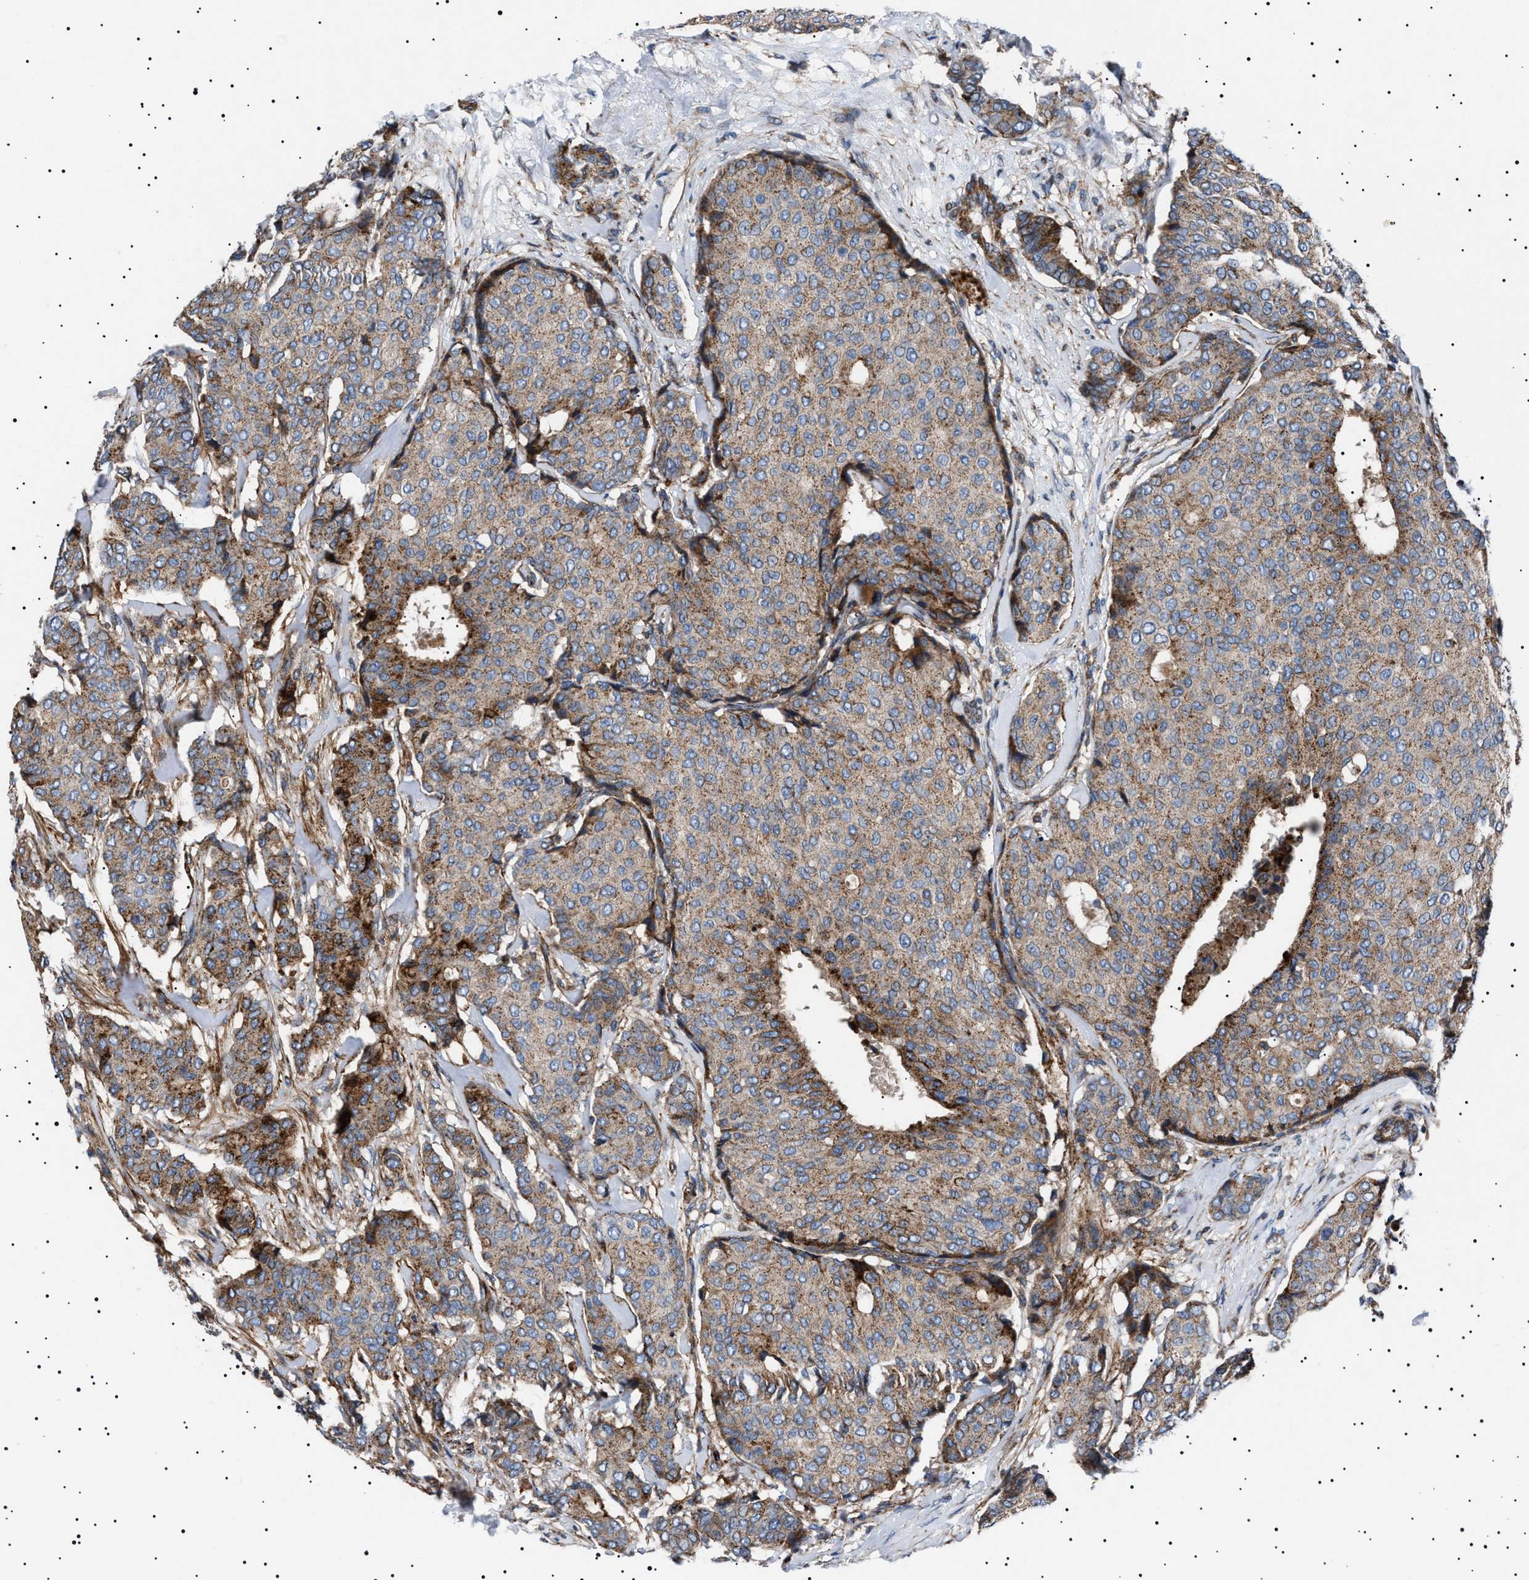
{"staining": {"intensity": "strong", "quantity": "25%-75%", "location": "cytoplasmic/membranous"}, "tissue": "breast cancer", "cell_type": "Tumor cells", "image_type": "cancer", "snomed": [{"axis": "morphology", "description": "Duct carcinoma"}, {"axis": "topography", "description": "Breast"}], "caption": "Immunohistochemical staining of breast invasive ductal carcinoma reveals strong cytoplasmic/membranous protein positivity in about 25%-75% of tumor cells.", "gene": "NEU1", "patient": {"sex": "female", "age": 75}}